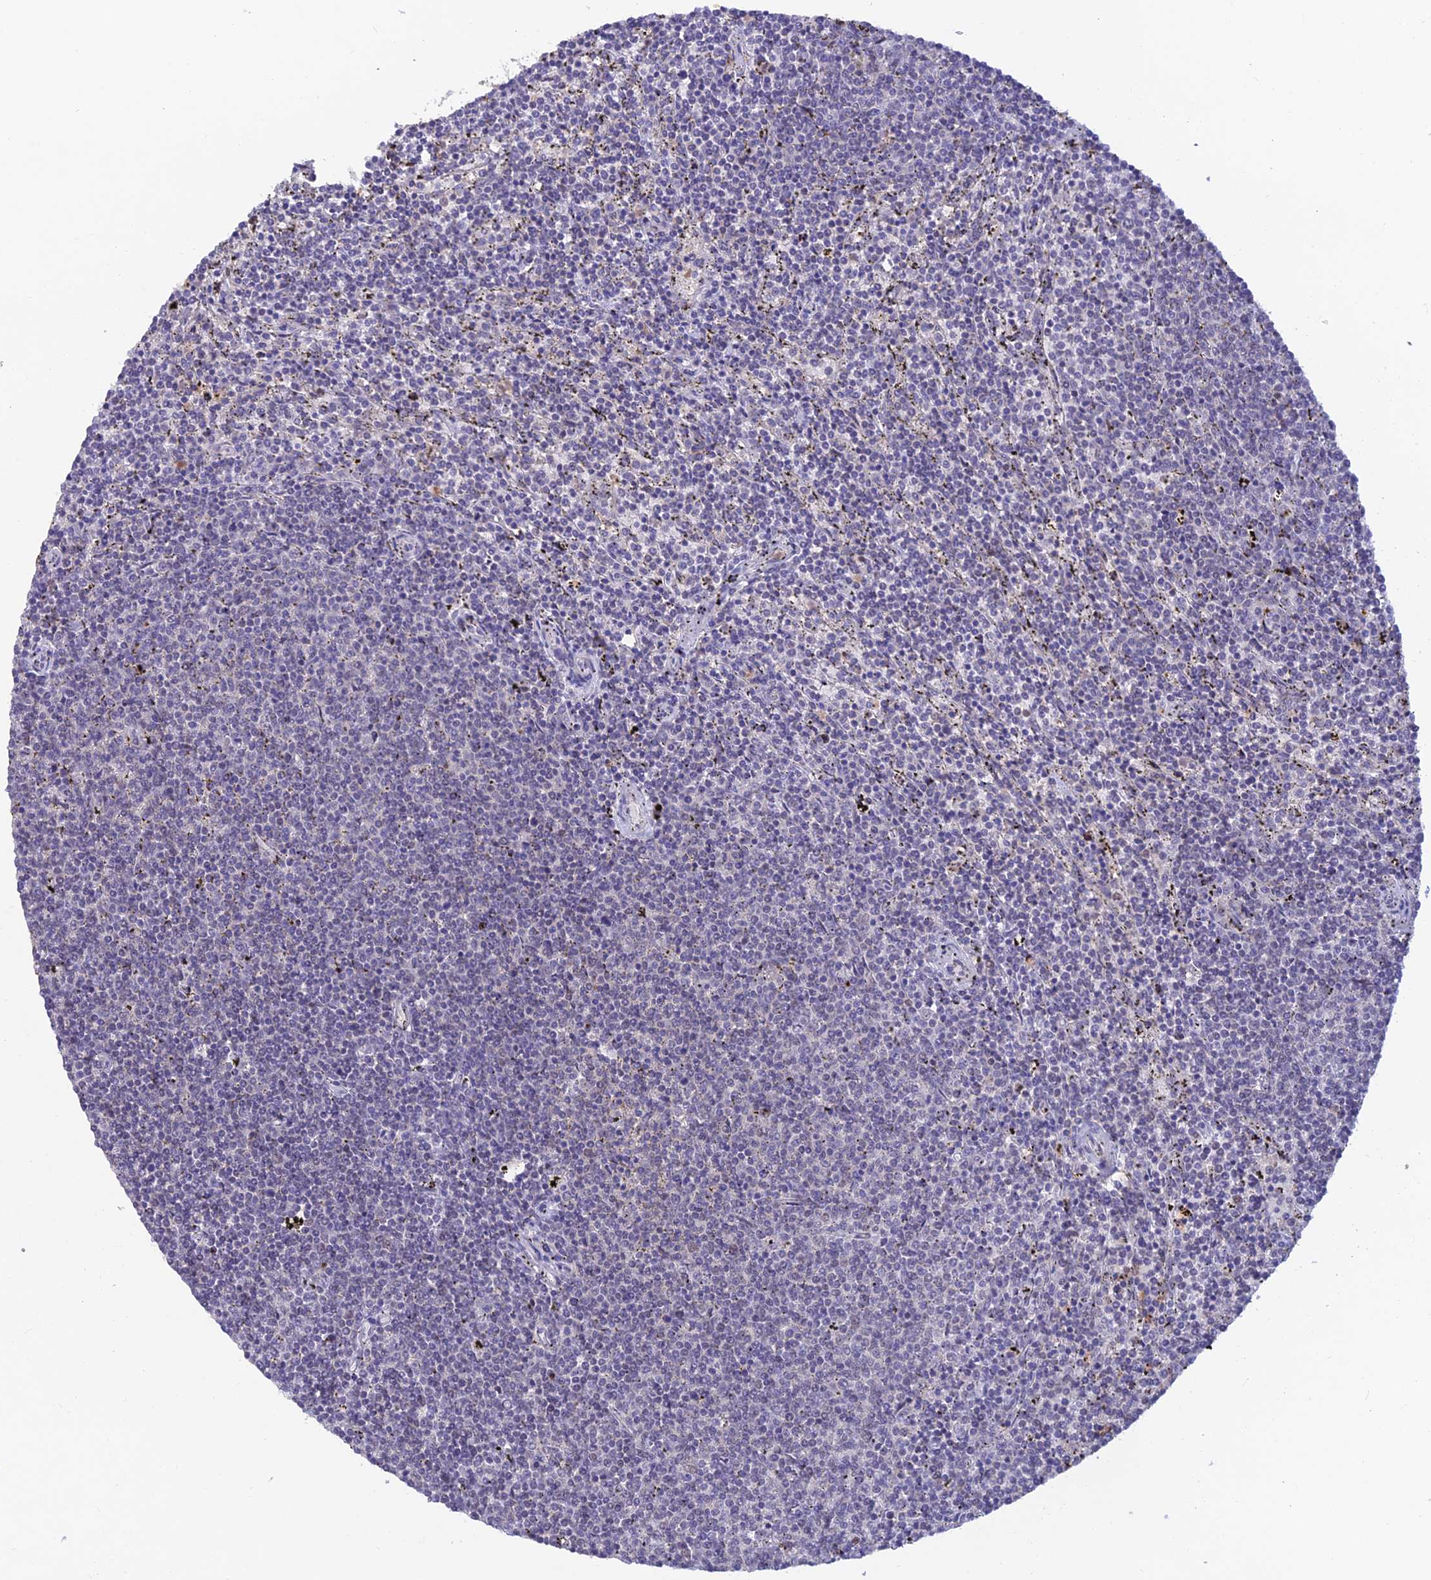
{"staining": {"intensity": "negative", "quantity": "none", "location": "none"}, "tissue": "lymphoma", "cell_type": "Tumor cells", "image_type": "cancer", "snomed": [{"axis": "morphology", "description": "Malignant lymphoma, non-Hodgkin's type, Low grade"}, {"axis": "topography", "description": "Spleen"}], "caption": "This micrograph is of malignant lymphoma, non-Hodgkin's type (low-grade) stained with immunohistochemistry (IHC) to label a protein in brown with the nuclei are counter-stained blue. There is no positivity in tumor cells.", "gene": "FASTKD5", "patient": {"sex": "female", "age": 50}}